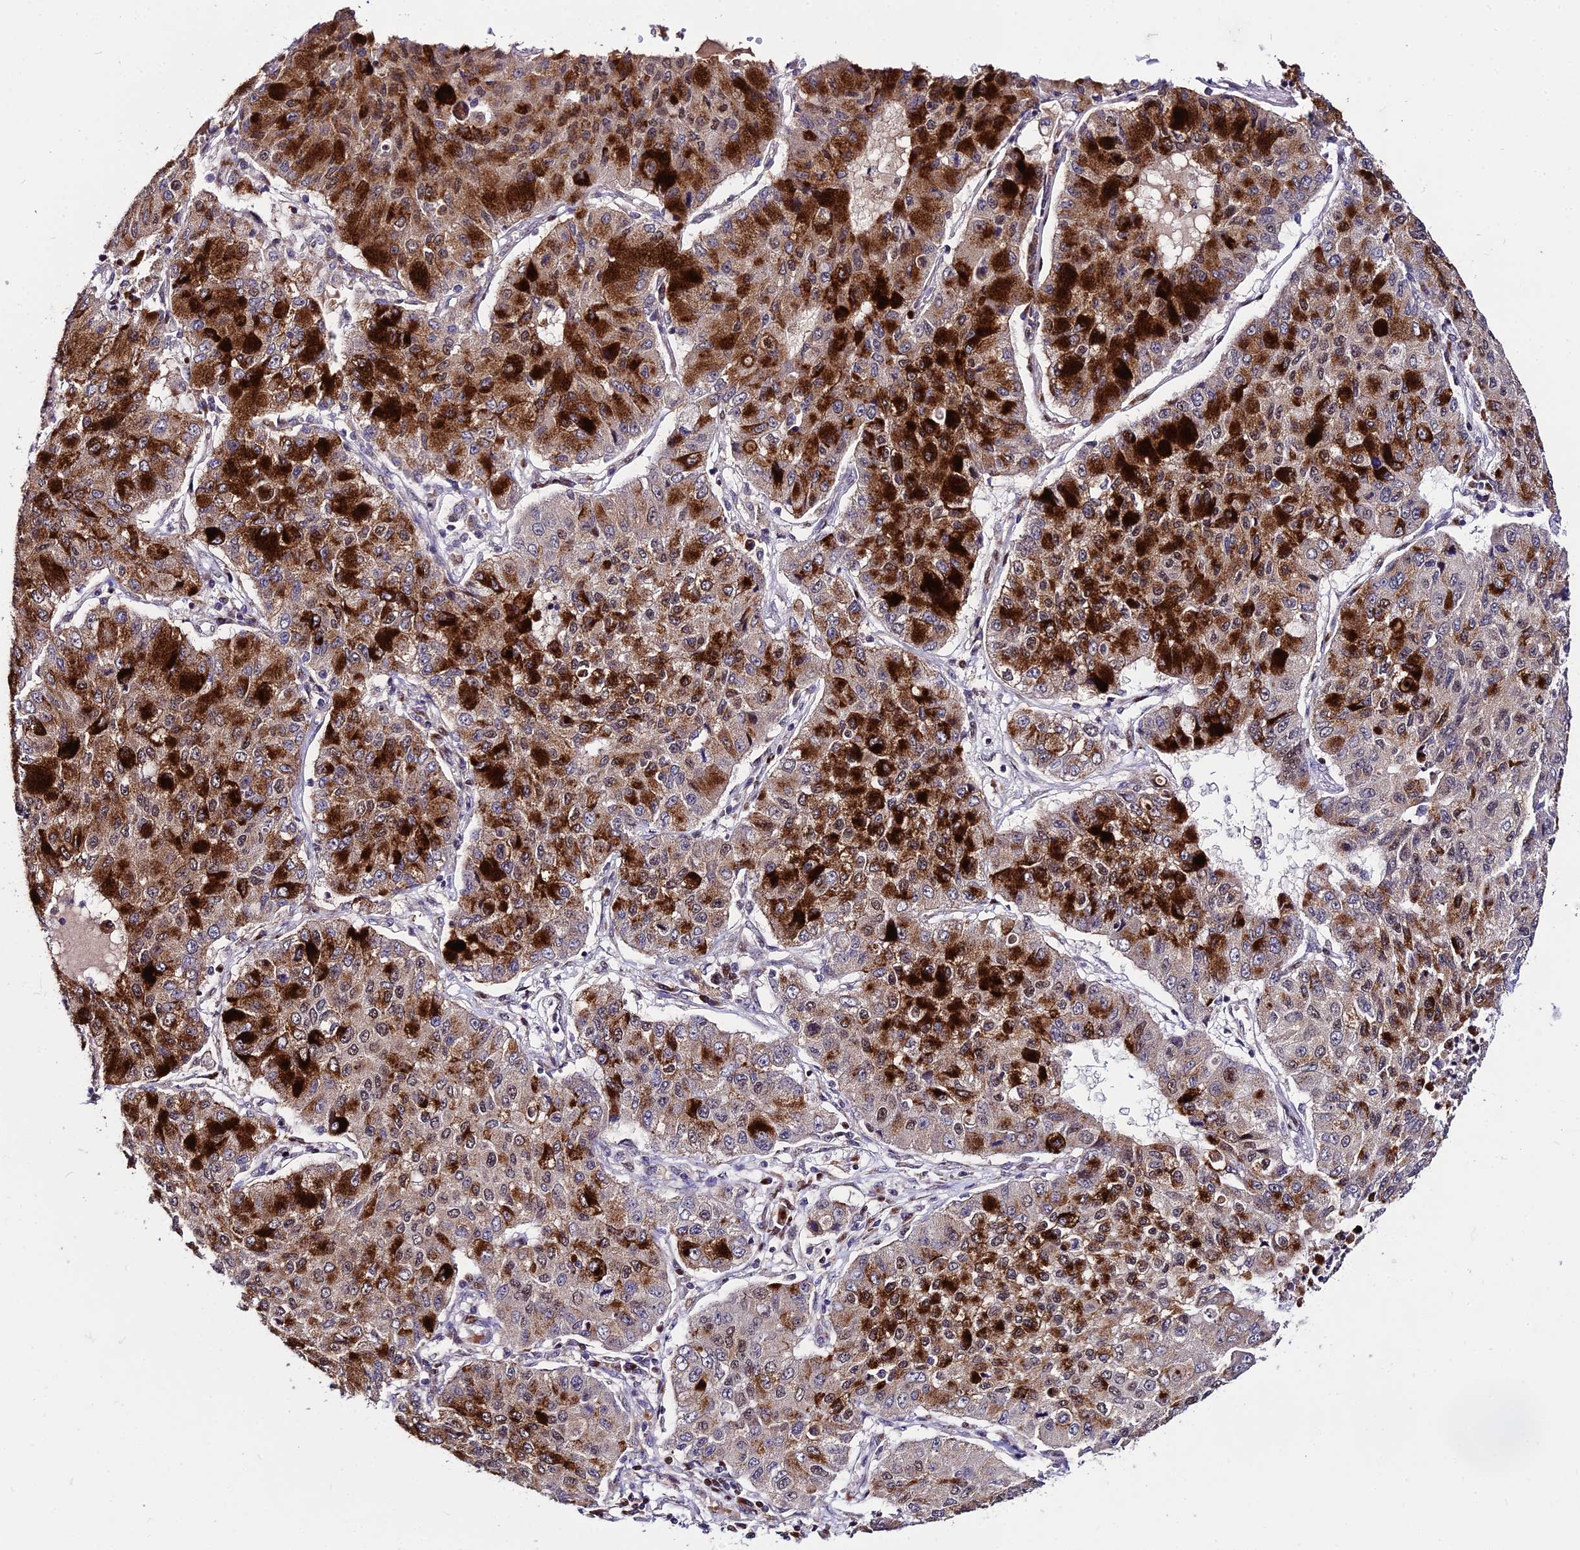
{"staining": {"intensity": "strong", "quantity": ">75%", "location": "cytoplasmic/membranous"}, "tissue": "lung cancer", "cell_type": "Tumor cells", "image_type": "cancer", "snomed": [{"axis": "morphology", "description": "Squamous cell carcinoma, NOS"}, {"axis": "topography", "description": "Lung"}], "caption": "Immunohistochemistry image of squamous cell carcinoma (lung) stained for a protein (brown), which displays high levels of strong cytoplasmic/membranous staining in approximately >75% of tumor cells.", "gene": "CIB3", "patient": {"sex": "male", "age": 74}}